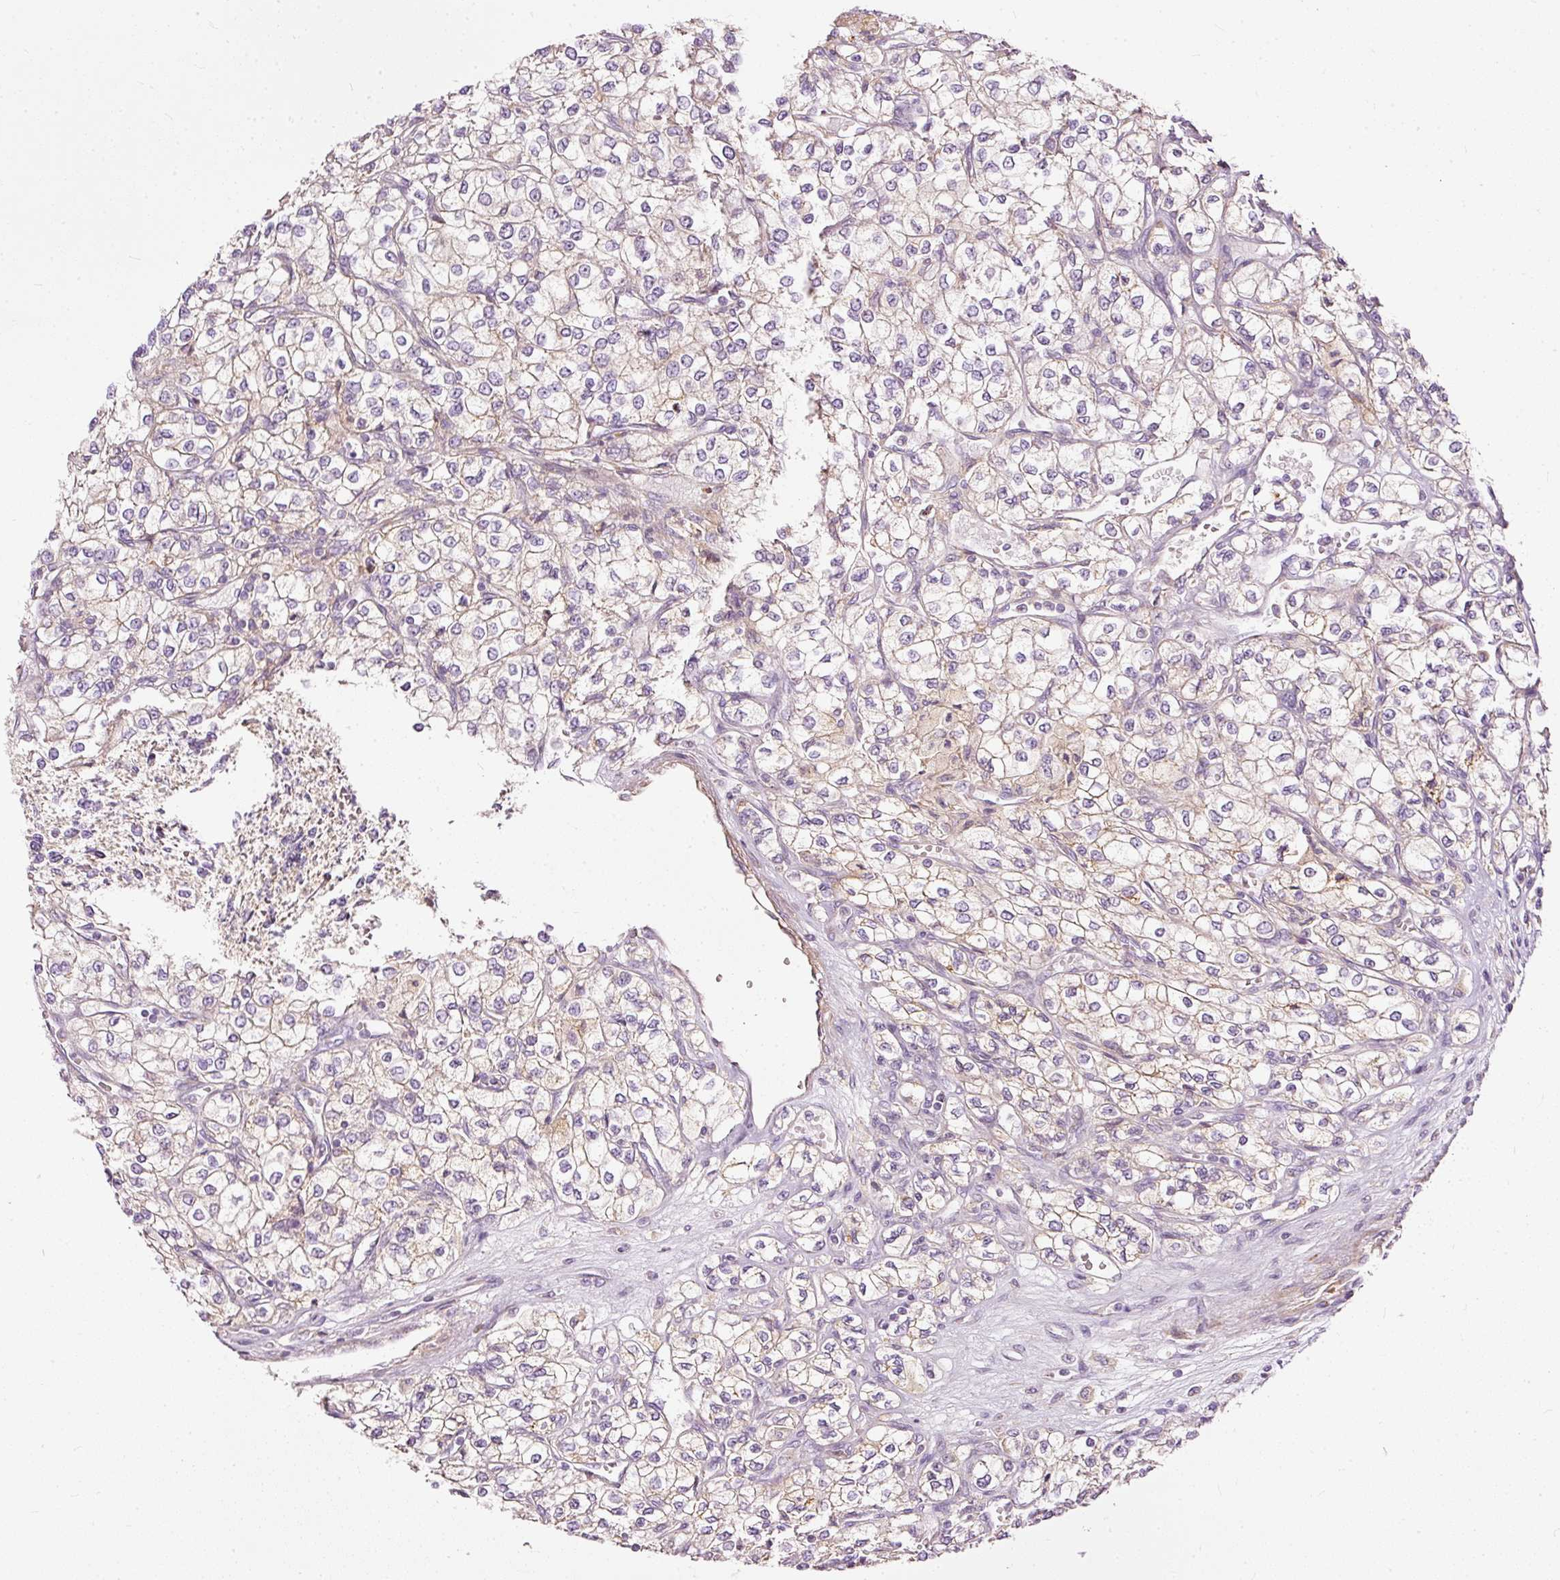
{"staining": {"intensity": "moderate", "quantity": "<25%", "location": "cytoplasmic/membranous"}, "tissue": "renal cancer", "cell_type": "Tumor cells", "image_type": "cancer", "snomed": [{"axis": "morphology", "description": "Adenocarcinoma, NOS"}, {"axis": "topography", "description": "Kidney"}], "caption": "A high-resolution micrograph shows IHC staining of renal cancer, which displays moderate cytoplasmic/membranous expression in about <25% of tumor cells.", "gene": "PAQR9", "patient": {"sex": "male", "age": 80}}